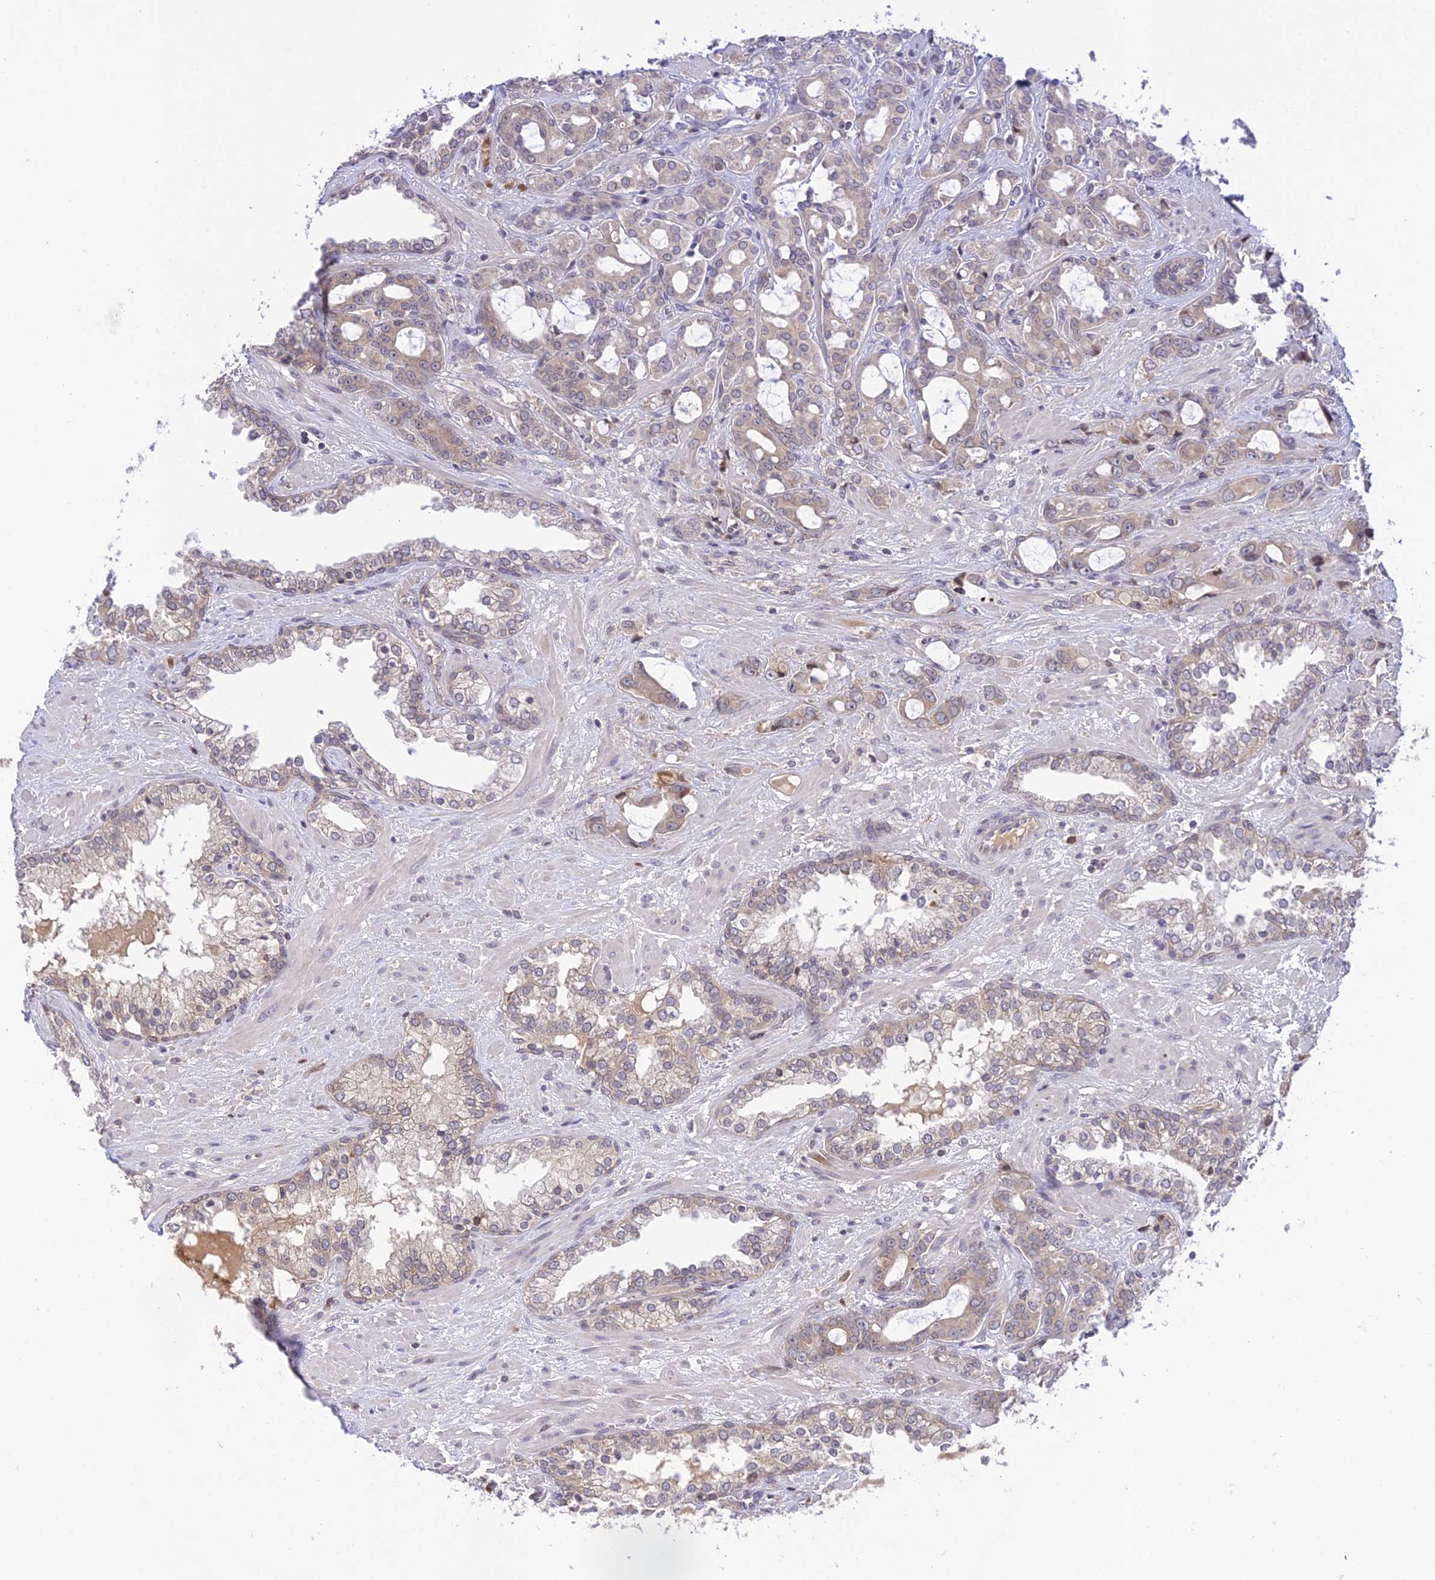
{"staining": {"intensity": "weak", "quantity": "25%-75%", "location": "cytoplasmic/membranous"}, "tissue": "prostate cancer", "cell_type": "Tumor cells", "image_type": "cancer", "snomed": [{"axis": "morphology", "description": "Adenocarcinoma, High grade"}, {"axis": "topography", "description": "Prostate"}], "caption": "High-magnification brightfield microscopy of prostate cancer (high-grade adenocarcinoma) stained with DAB (brown) and counterstained with hematoxylin (blue). tumor cells exhibit weak cytoplasmic/membranous positivity is identified in about25%-75% of cells.", "gene": "TEKT1", "patient": {"sex": "male", "age": 72}}